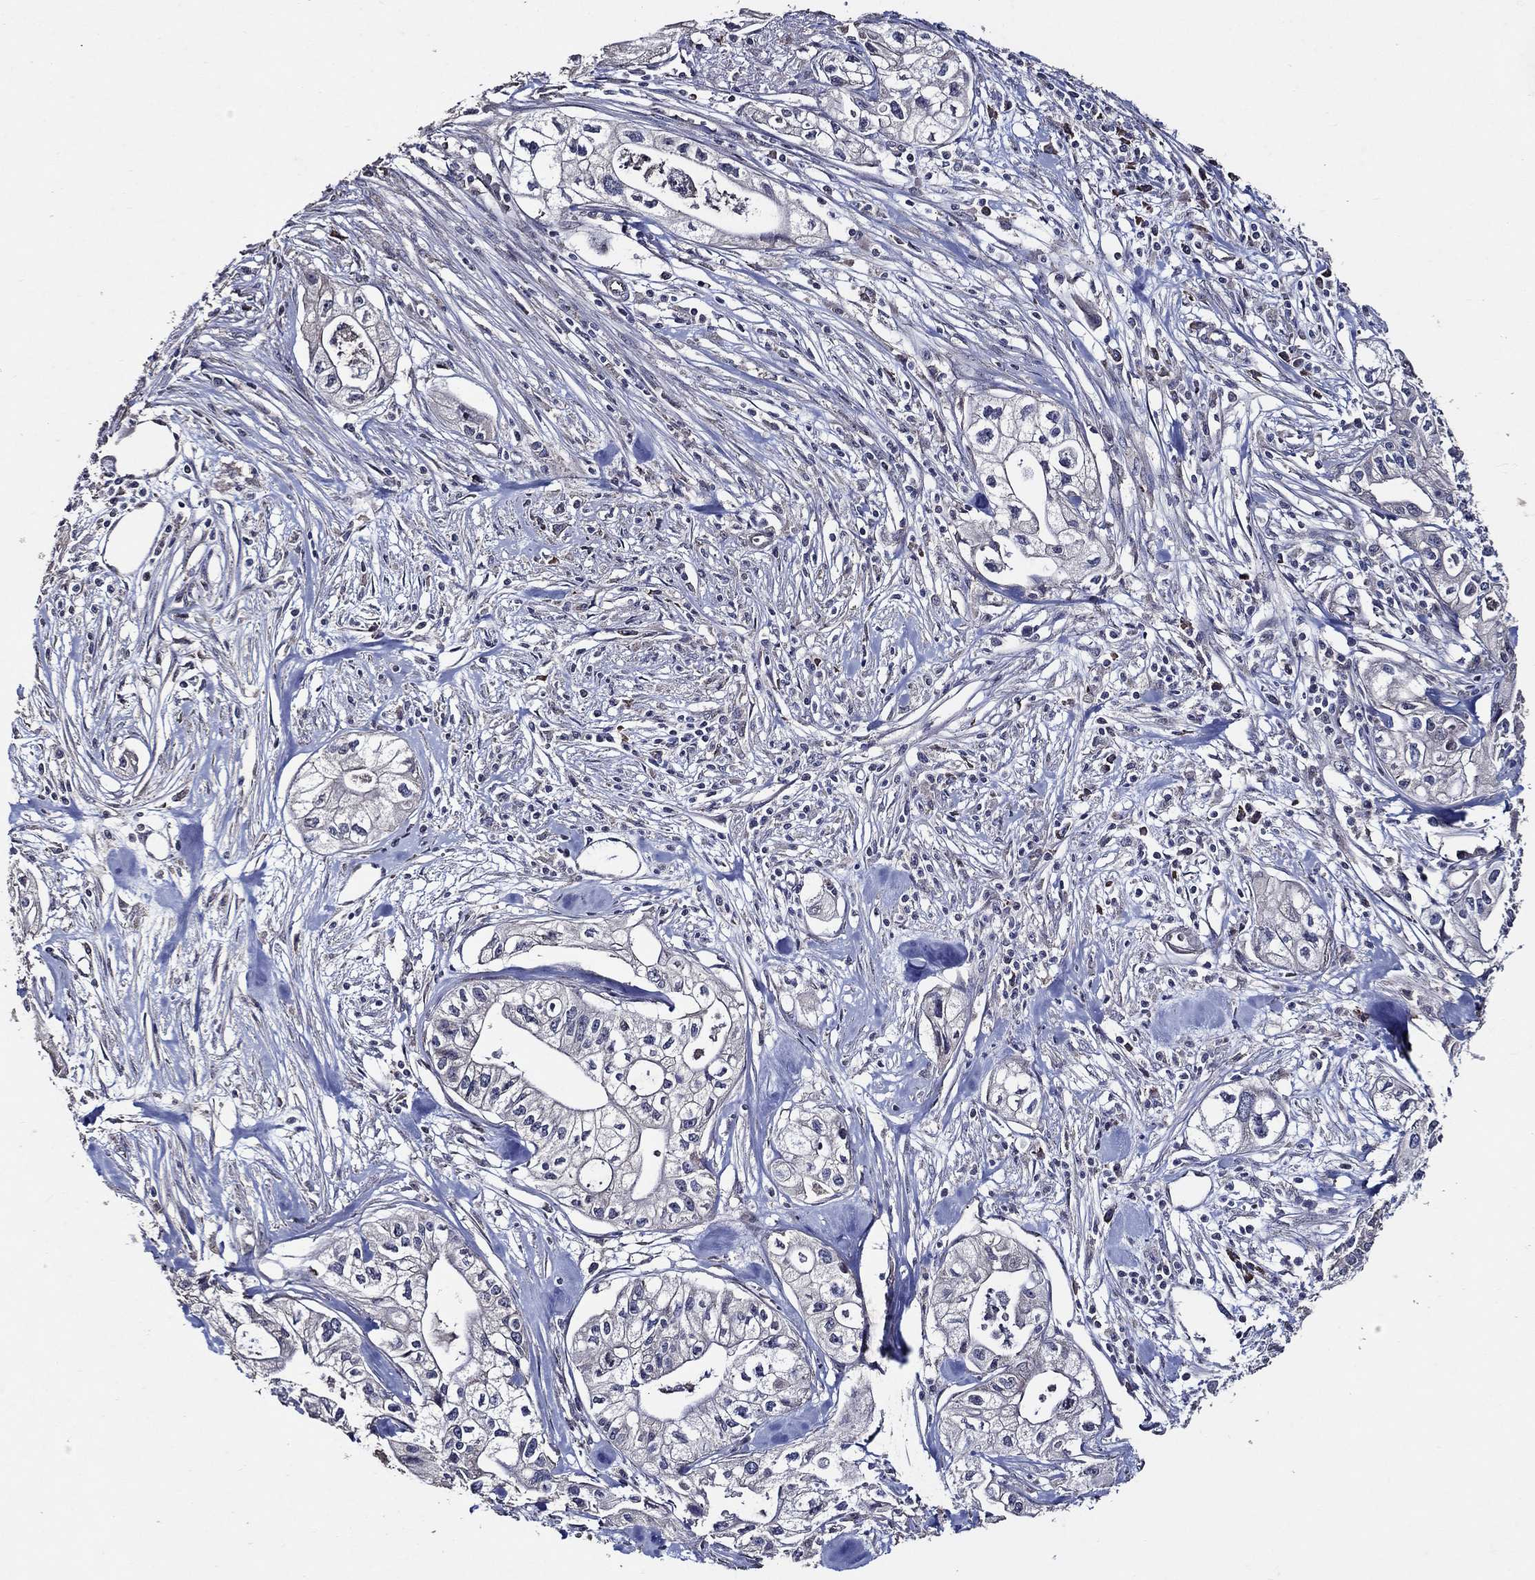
{"staining": {"intensity": "negative", "quantity": "none", "location": "none"}, "tissue": "pancreatic cancer", "cell_type": "Tumor cells", "image_type": "cancer", "snomed": [{"axis": "morphology", "description": "Adenocarcinoma, NOS"}, {"axis": "topography", "description": "Pancreas"}], "caption": "A high-resolution photomicrograph shows IHC staining of pancreatic cancer, which demonstrates no significant positivity in tumor cells.", "gene": "HAP1", "patient": {"sex": "male", "age": 70}}